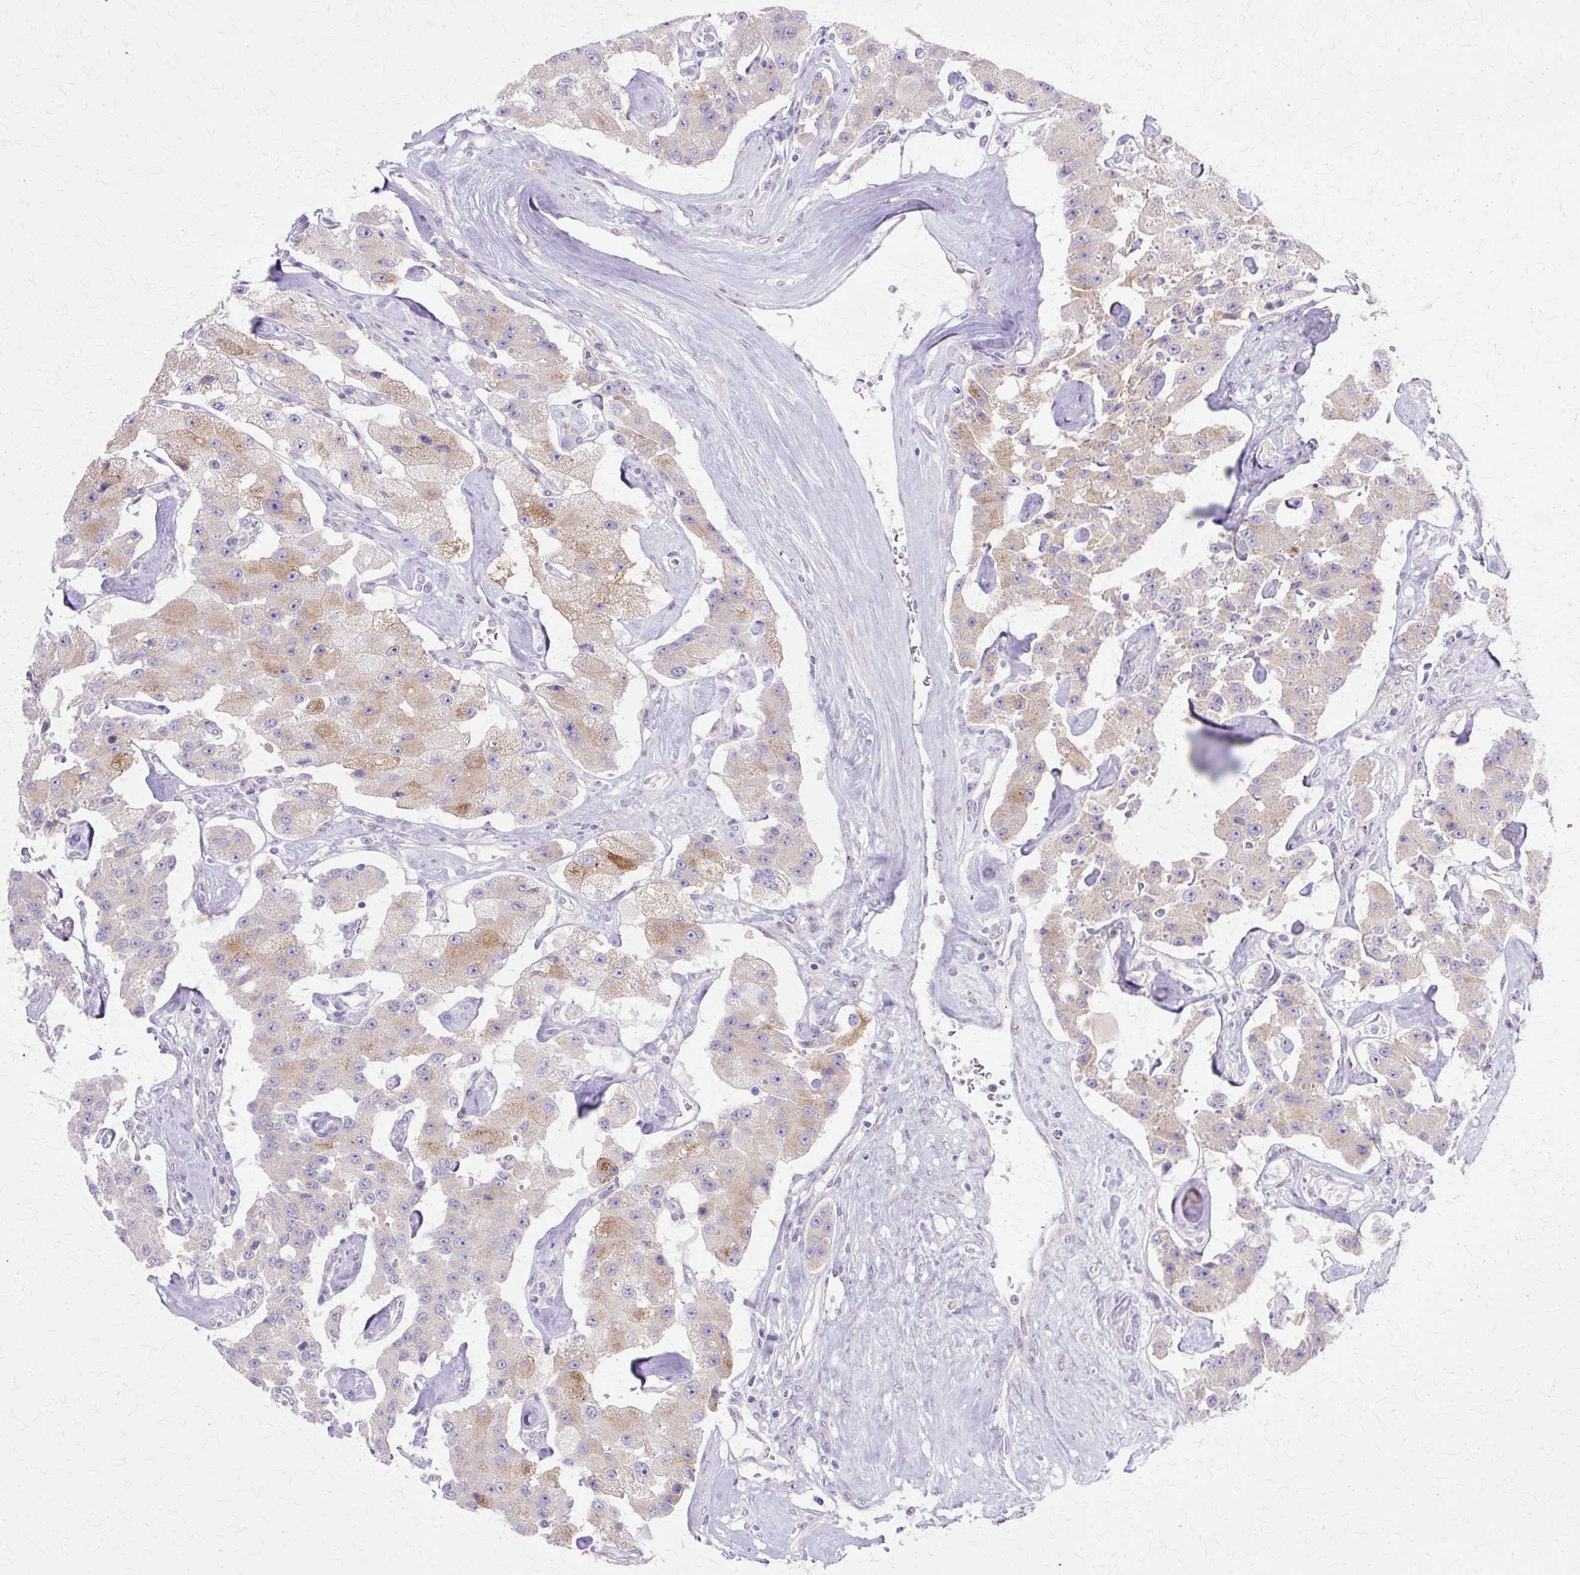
{"staining": {"intensity": "weak", "quantity": "25%-75%", "location": "cytoplasmic/membranous"}, "tissue": "carcinoid", "cell_type": "Tumor cells", "image_type": "cancer", "snomed": [{"axis": "morphology", "description": "Carcinoid, malignant, NOS"}, {"axis": "topography", "description": "Pancreas"}], "caption": "There is low levels of weak cytoplasmic/membranous staining in tumor cells of carcinoid, as demonstrated by immunohistochemical staining (brown color).", "gene": "TBC1D3G", "patient": {"sex": "male", "age": 41}}